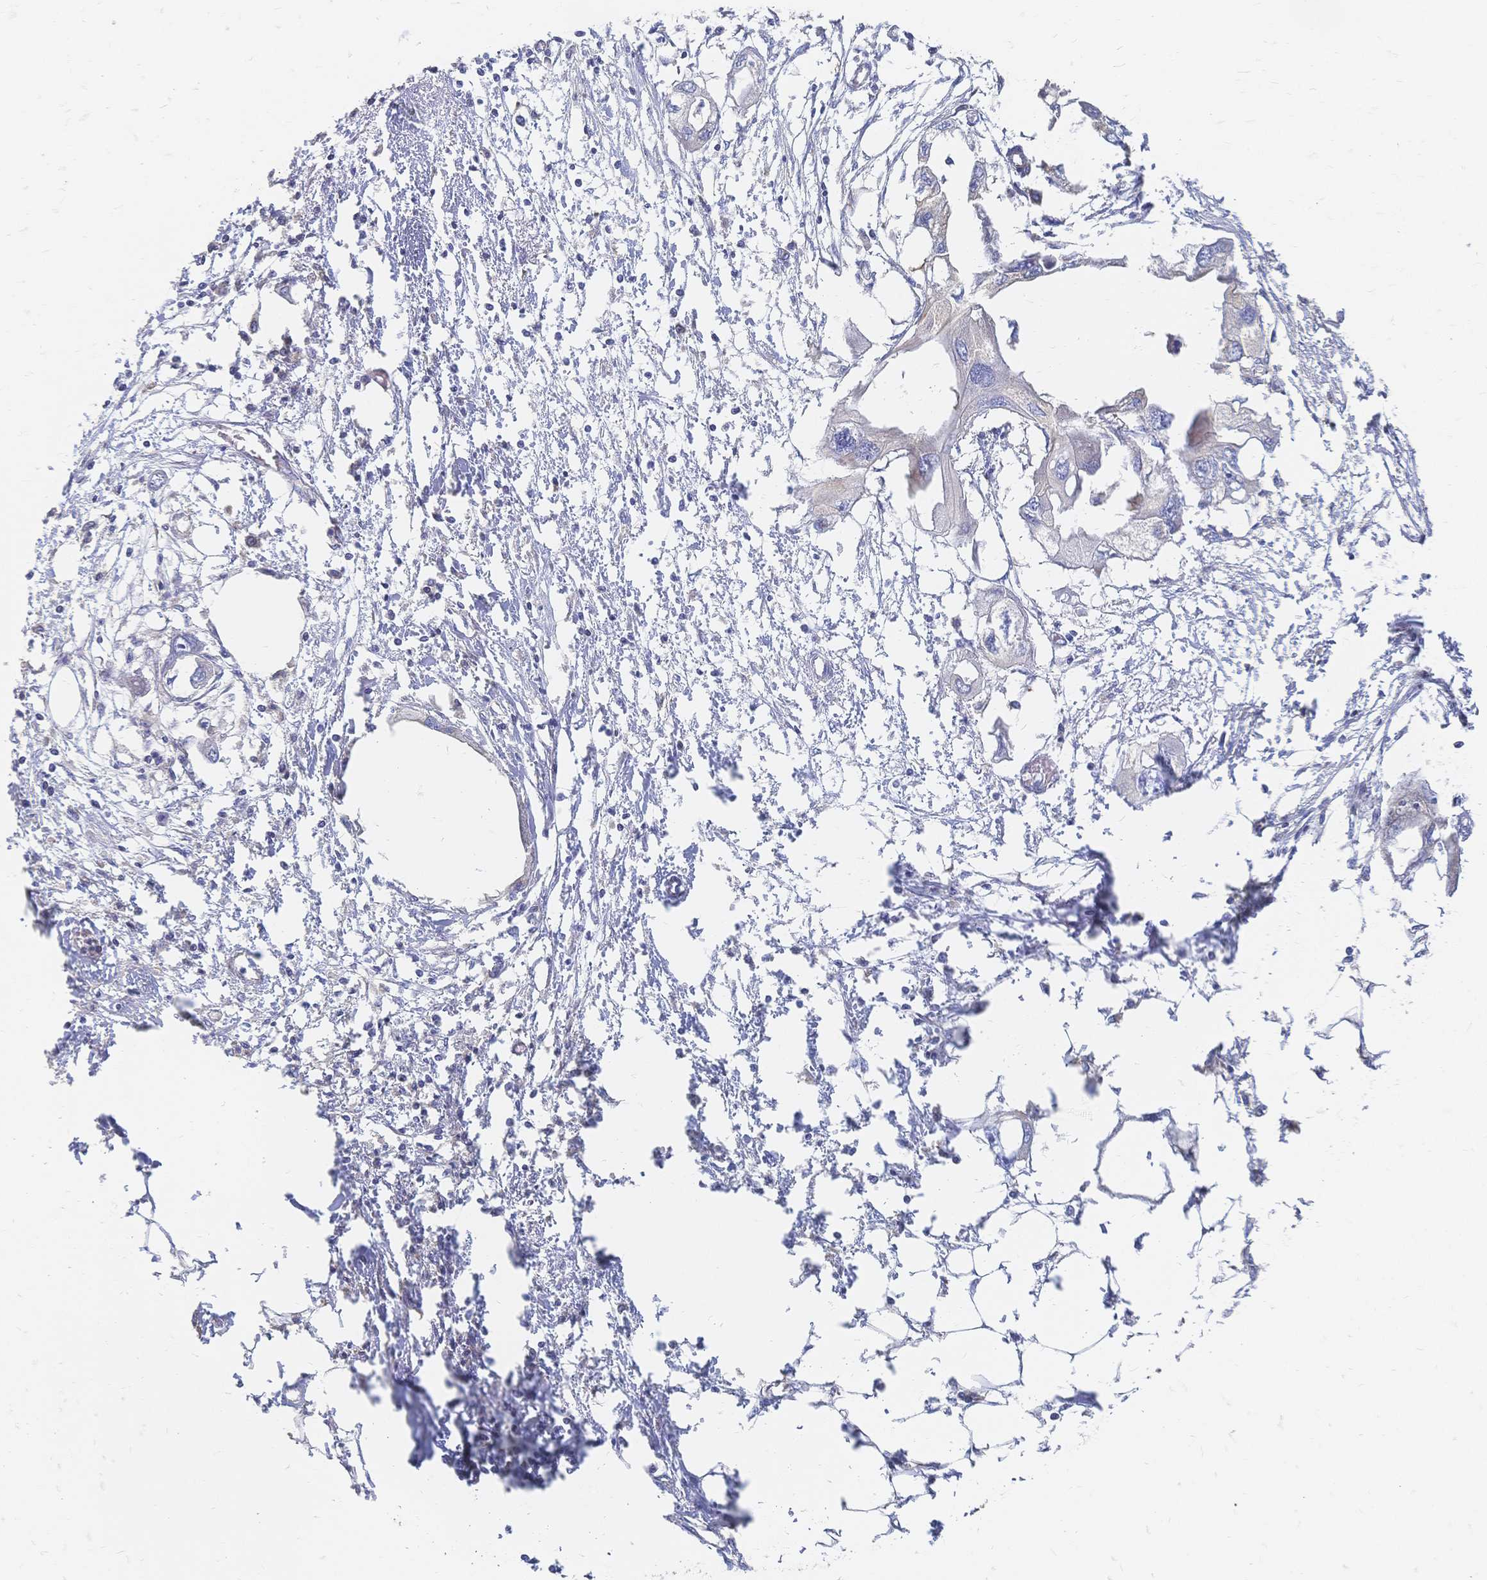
{"staining": {"intensity": "negative", "quantity": "none", "location": "none"}, "tissue": "endometrial cancer", "cell_type": "Tumor cells", "image_type": "cancer", "snomed": [{"axis": "morphology", "description": "Adenocarcinoma, NOS"}, {"axis": "morphology", "description": "Adenocarcinoma, metastatic, NOS"}, {"axis": "topography", "description": "Adipose tissue"}, {"axis": "topography", "description": "Endometrium"}], "caption": "Immunohistochemical staining of endometrial cancer (metastatic adenocarcinoma) exhibits no significant positivity in tumor cells.", "gene": "SORBS1", "patient": {"sex": "female", "age": 67}}